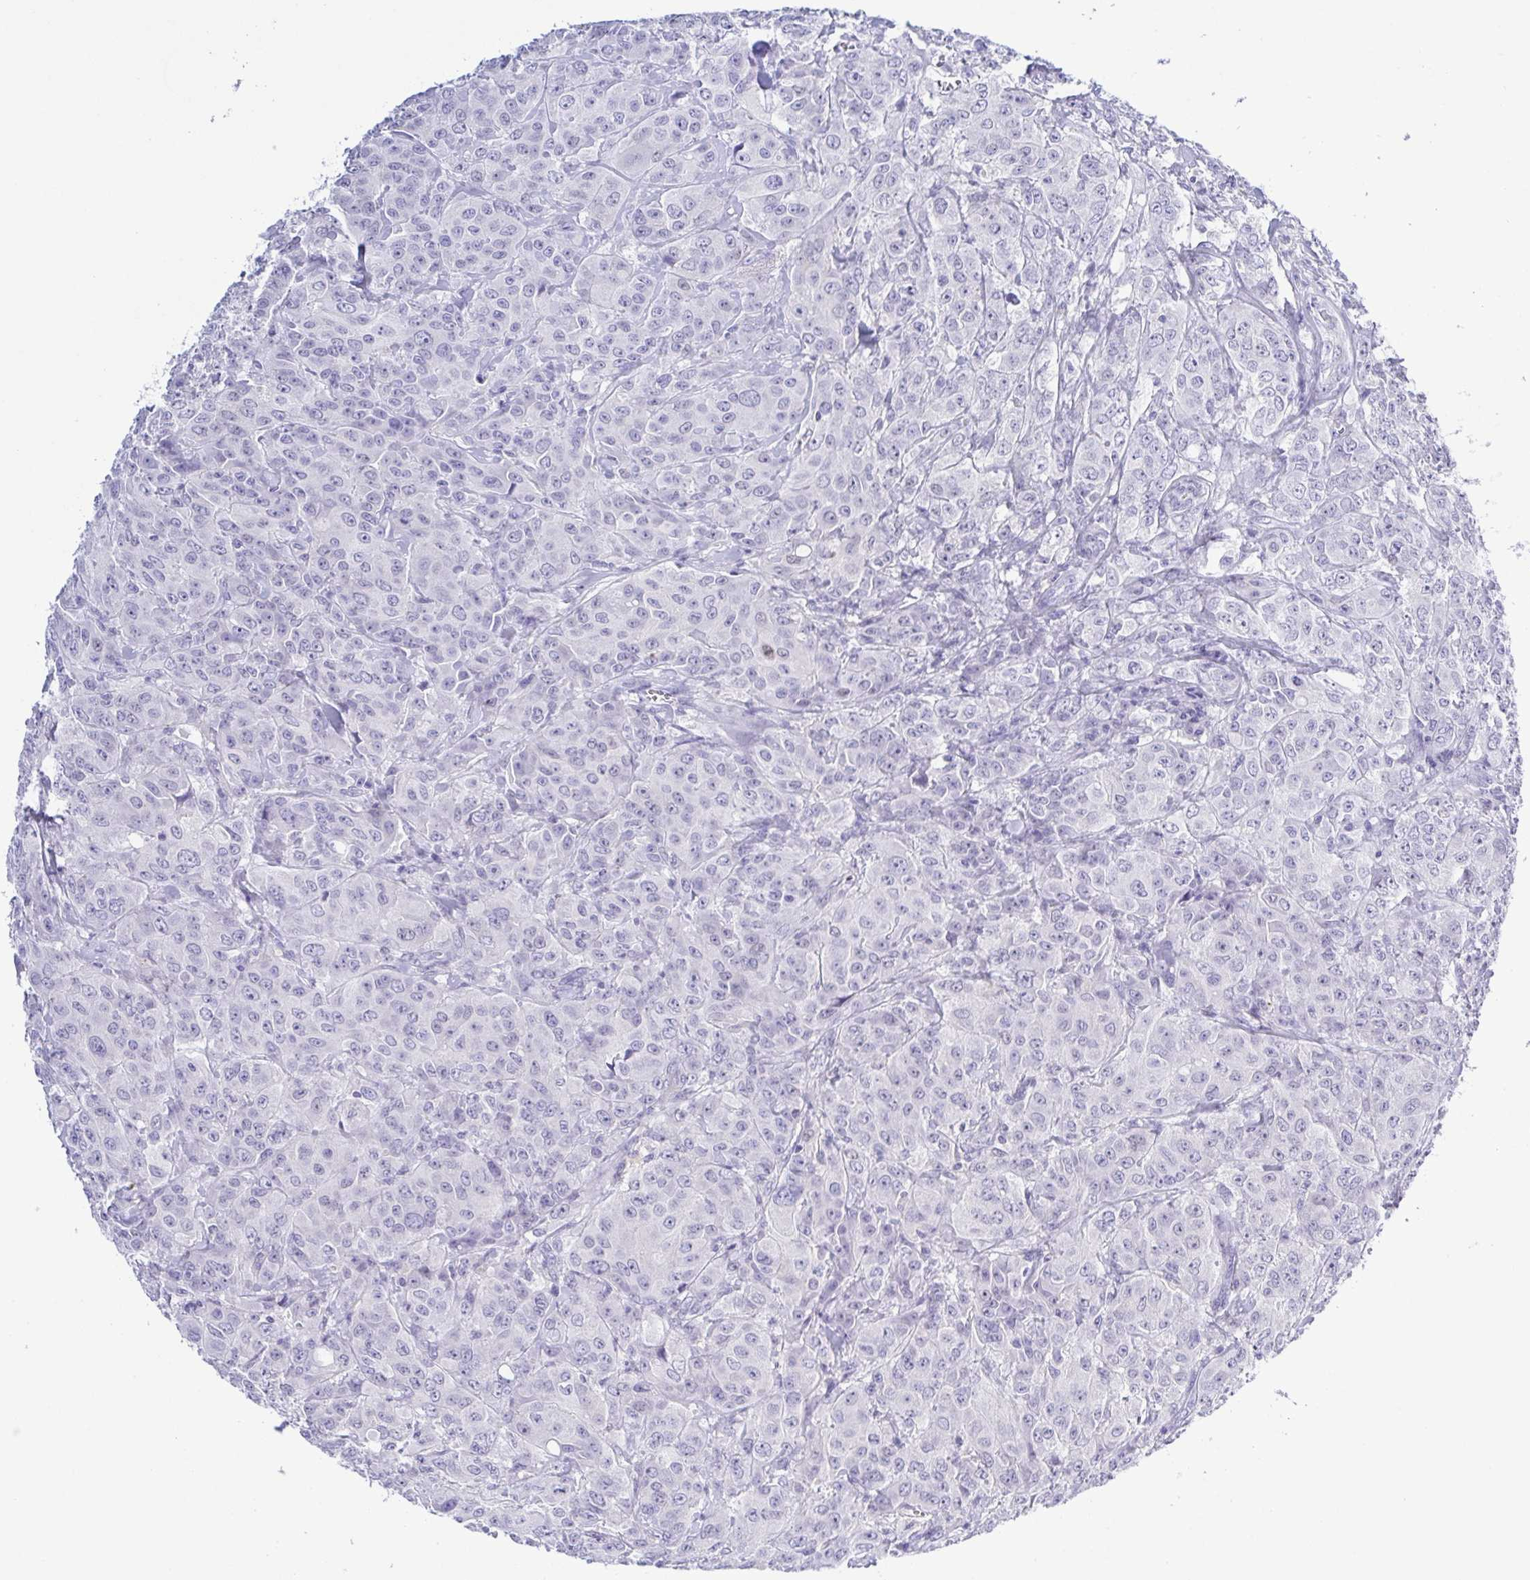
{"staining": {"intensity": "negative", "quantity": "none", "location": "none"}, "tissue": "breast cancer", "cell_type": "Tumor cells", "image_type": "cancer", "snomed": [{"axis": "morphology", "description": "Normal tissue, NOS"}, {"axis": "morphology", "description": "Duct carcinoma"}, {"axis": "topography", "description": "Breast"}], "caption": "DAB (3,3'-diaminobenzidine) immunohistochemical staining of human breast cancer exhibits no significant staining in tumor cells.", "gene": "PGLYRP1", "patient": {"sex": "female", "age": 43}}